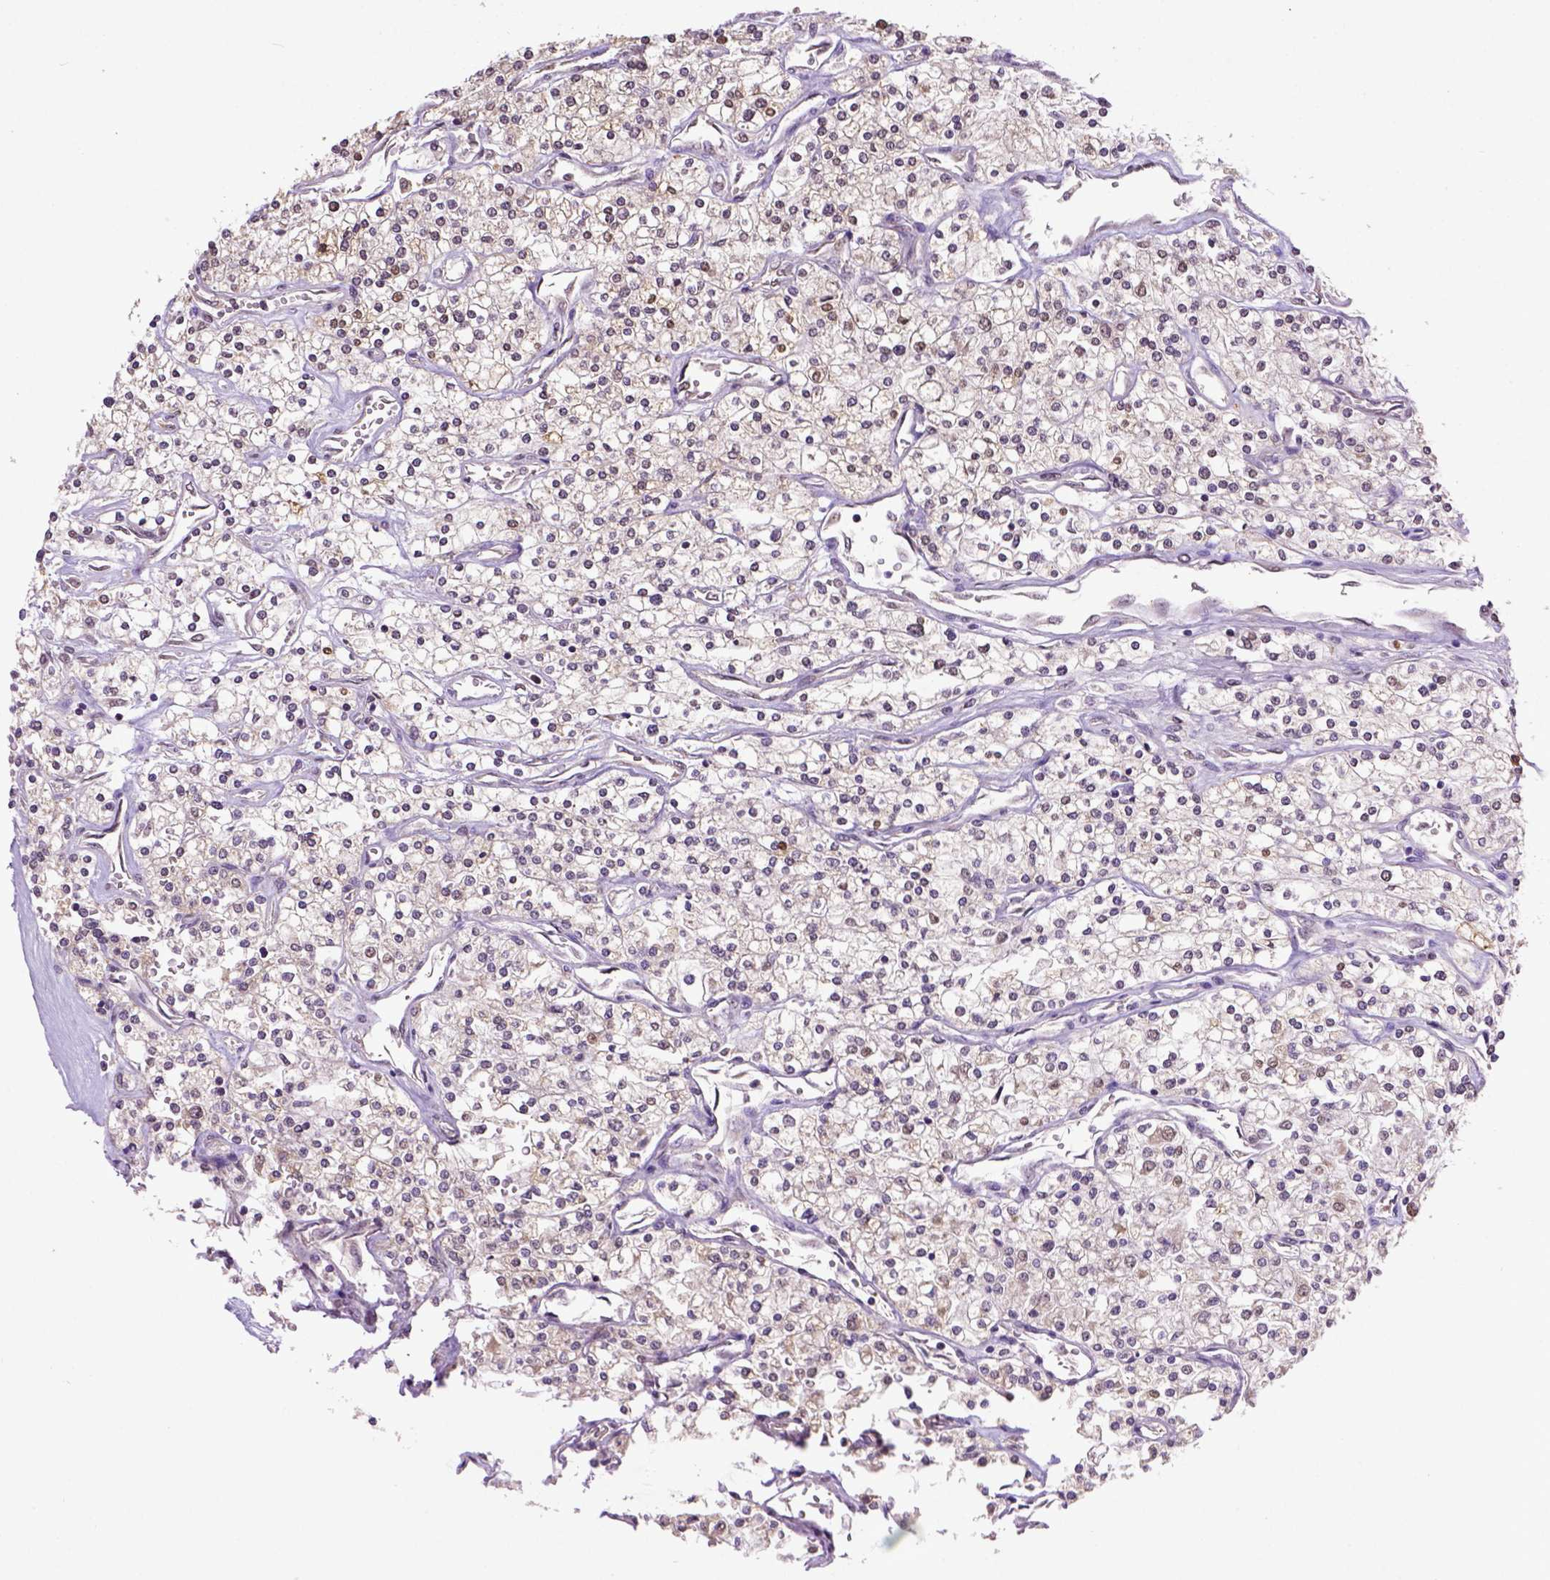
{"staining": {"intensity": "weak", "quantity": ">75%", "location": "cytoplasmic/membranous"}, "tissue": "renal cancer", "cell_type": "Tumor cells", "image_type": "cancer", "snomed": [{"axis": "morphology", "description": "Adenocarcinoma, NOS"}, {"axis": "topography", "description": "Kidney"}], "caption": "Renal adenocarcinoma stained with immunohistochemistry demonstrates weak cytoplasmic/membranous staining in about >75% of tumor cells.", "gene": "WDR17", "patient": {"sex": "male", "age": 80}}